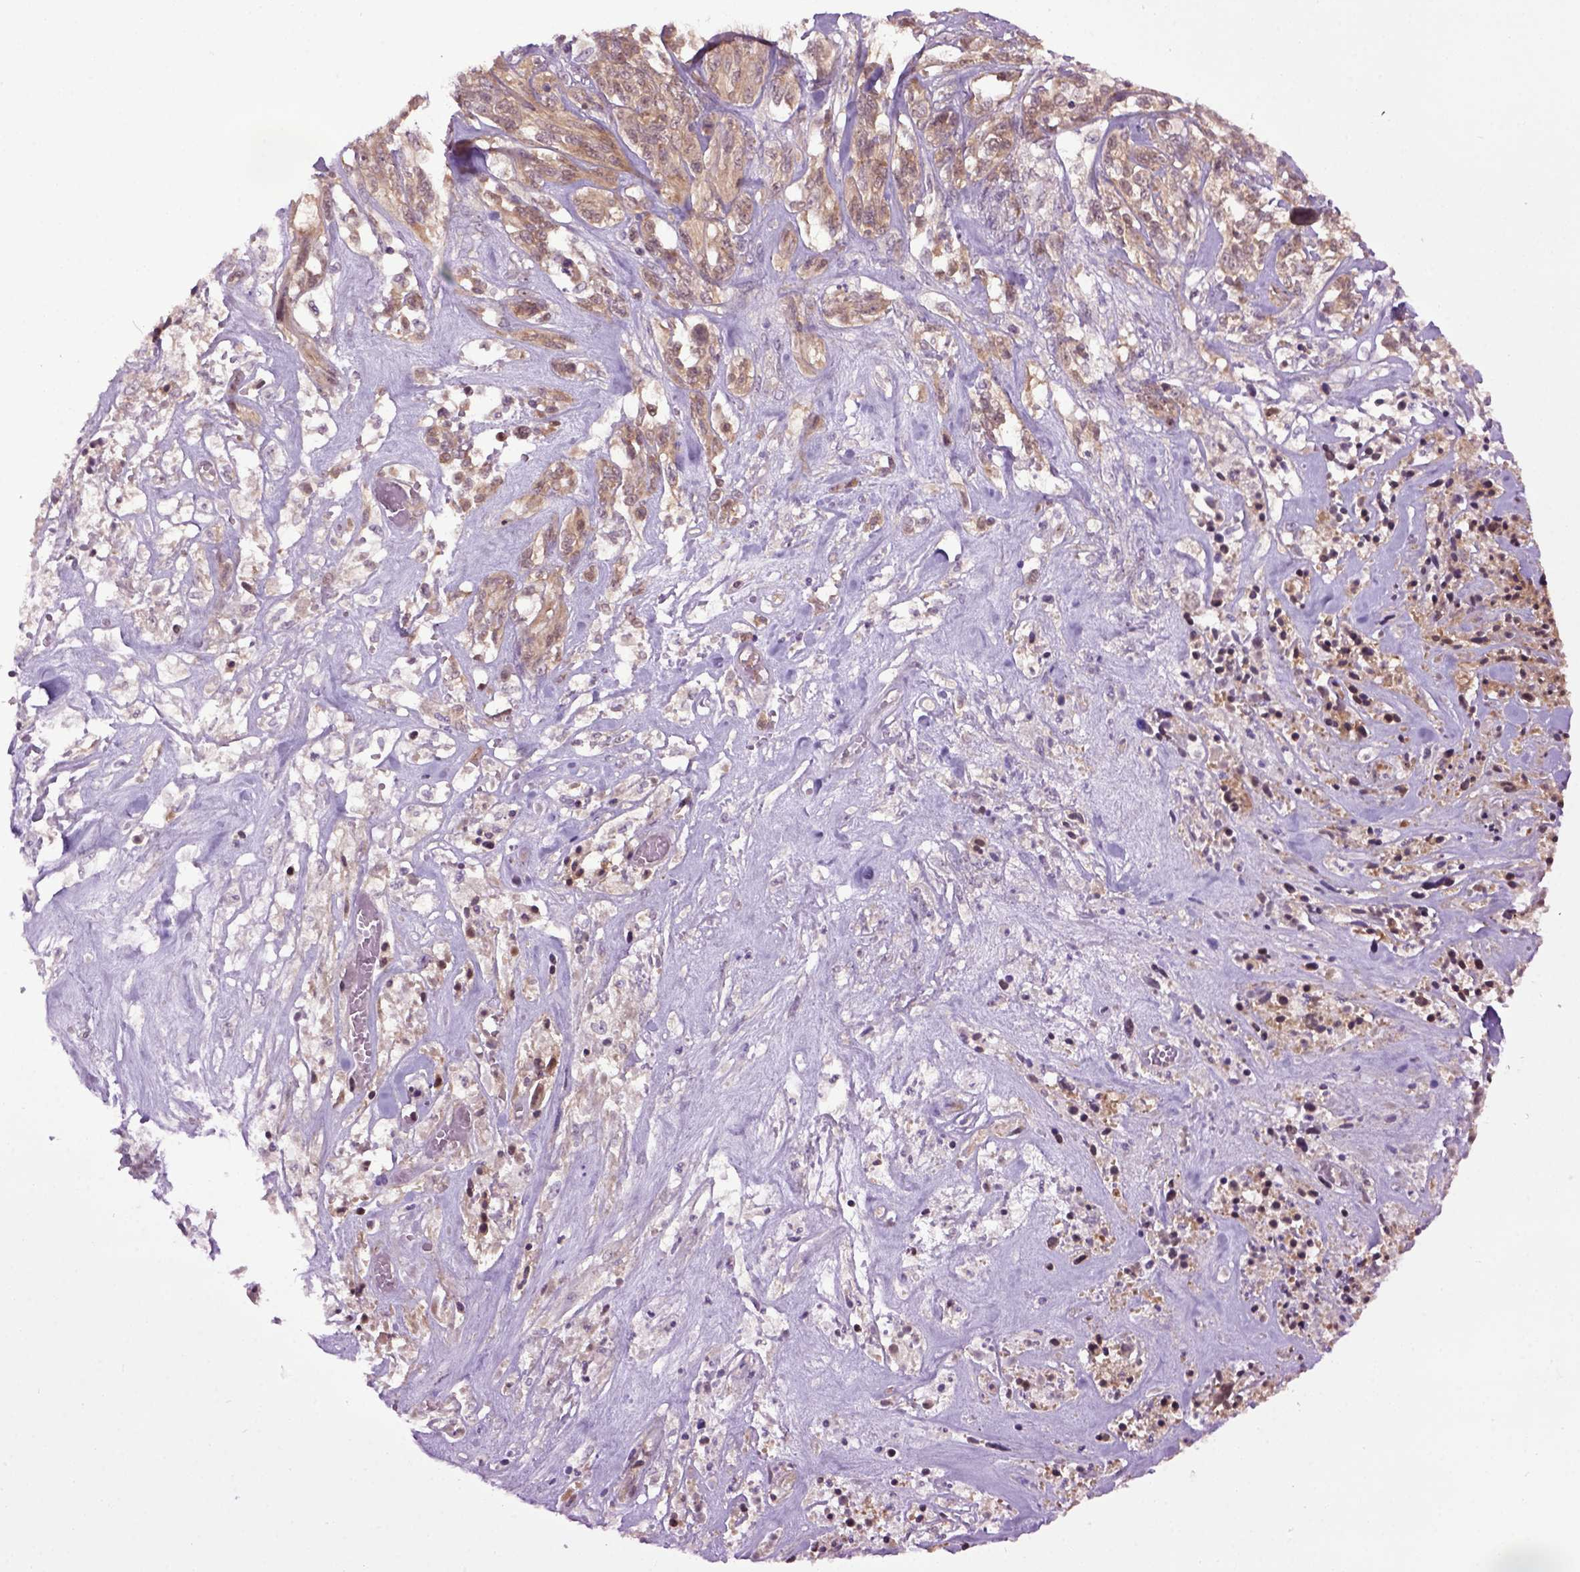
{"staining": {"intensity": "moderate", "quantity": ">75%", "location": "cytoplasmic/membranous"}, "tissue": "melanoma", "cell_type": "Tumor cells", "image_type": "cancer", "snomed": [{"axis": "morphology", "description": "Malignant melanoma, NOS"}, {"axis": "topography", "description": "Skin"}], "caption": "Protein staining of melanoma tissue shows moderate cytoplasmic/membranous expression in approximately >75% of tumor cells.", "gene": "WDR48", "patient": {"sex": "female", "age": 91}}